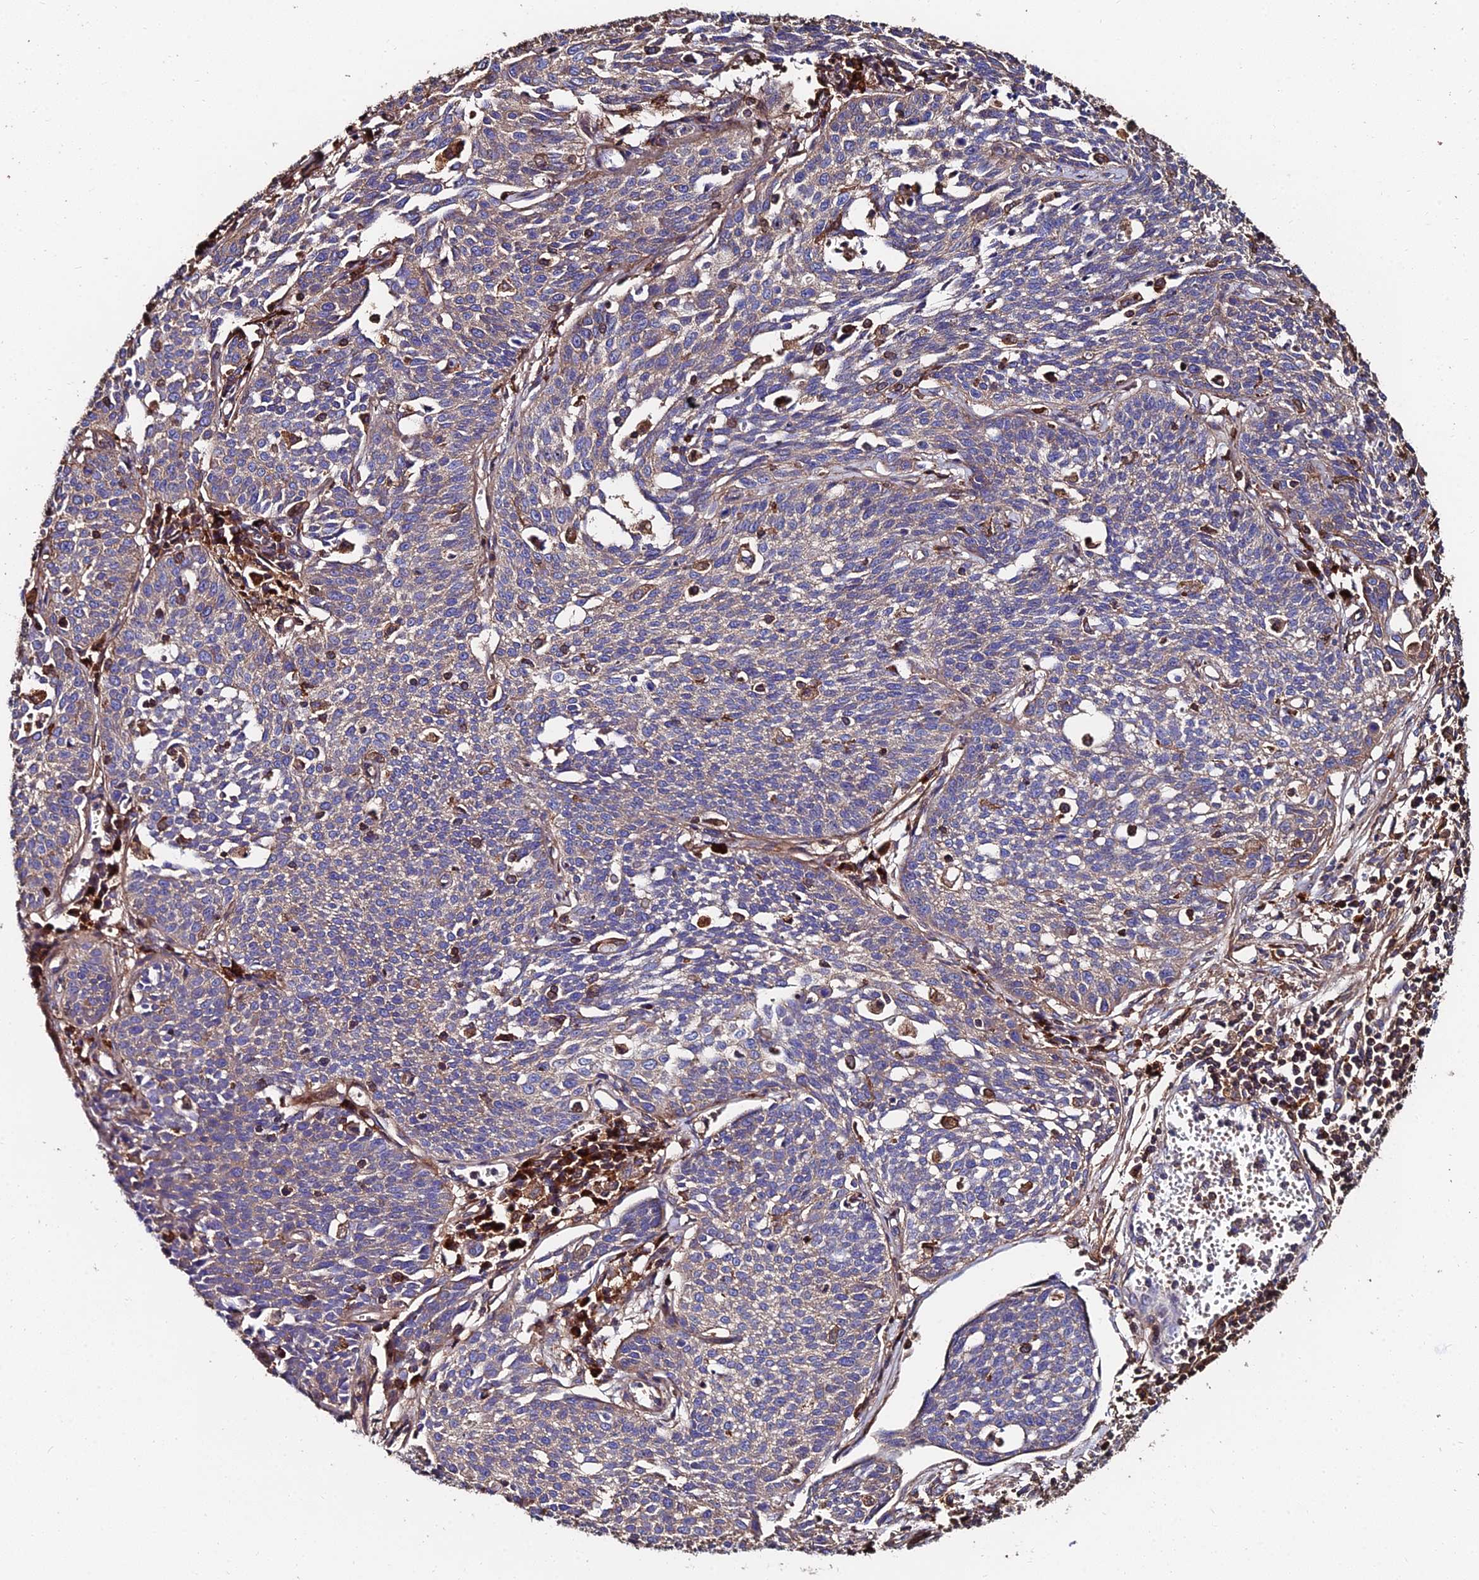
{"staining": {"intensity": "weak", "quantity": "<25%", "location": "cytoplasmic/membranous"}, "tissue": "cervical cancer", "cell_type": "Tumor cells", "image_type": "cancer", "snomed": [{"axis": "morphology", "description": "Squamous cell carcinoma, NOS"}, {"axis": "topography", "description": "Cervix"}], "caption": "Photomicrograph shows no significant protein positivity in tumor cells of cervical cancer (squamous cell carcinoma).", "gene": "EXT1", "patient": {"sex": "female", "age": 34}}